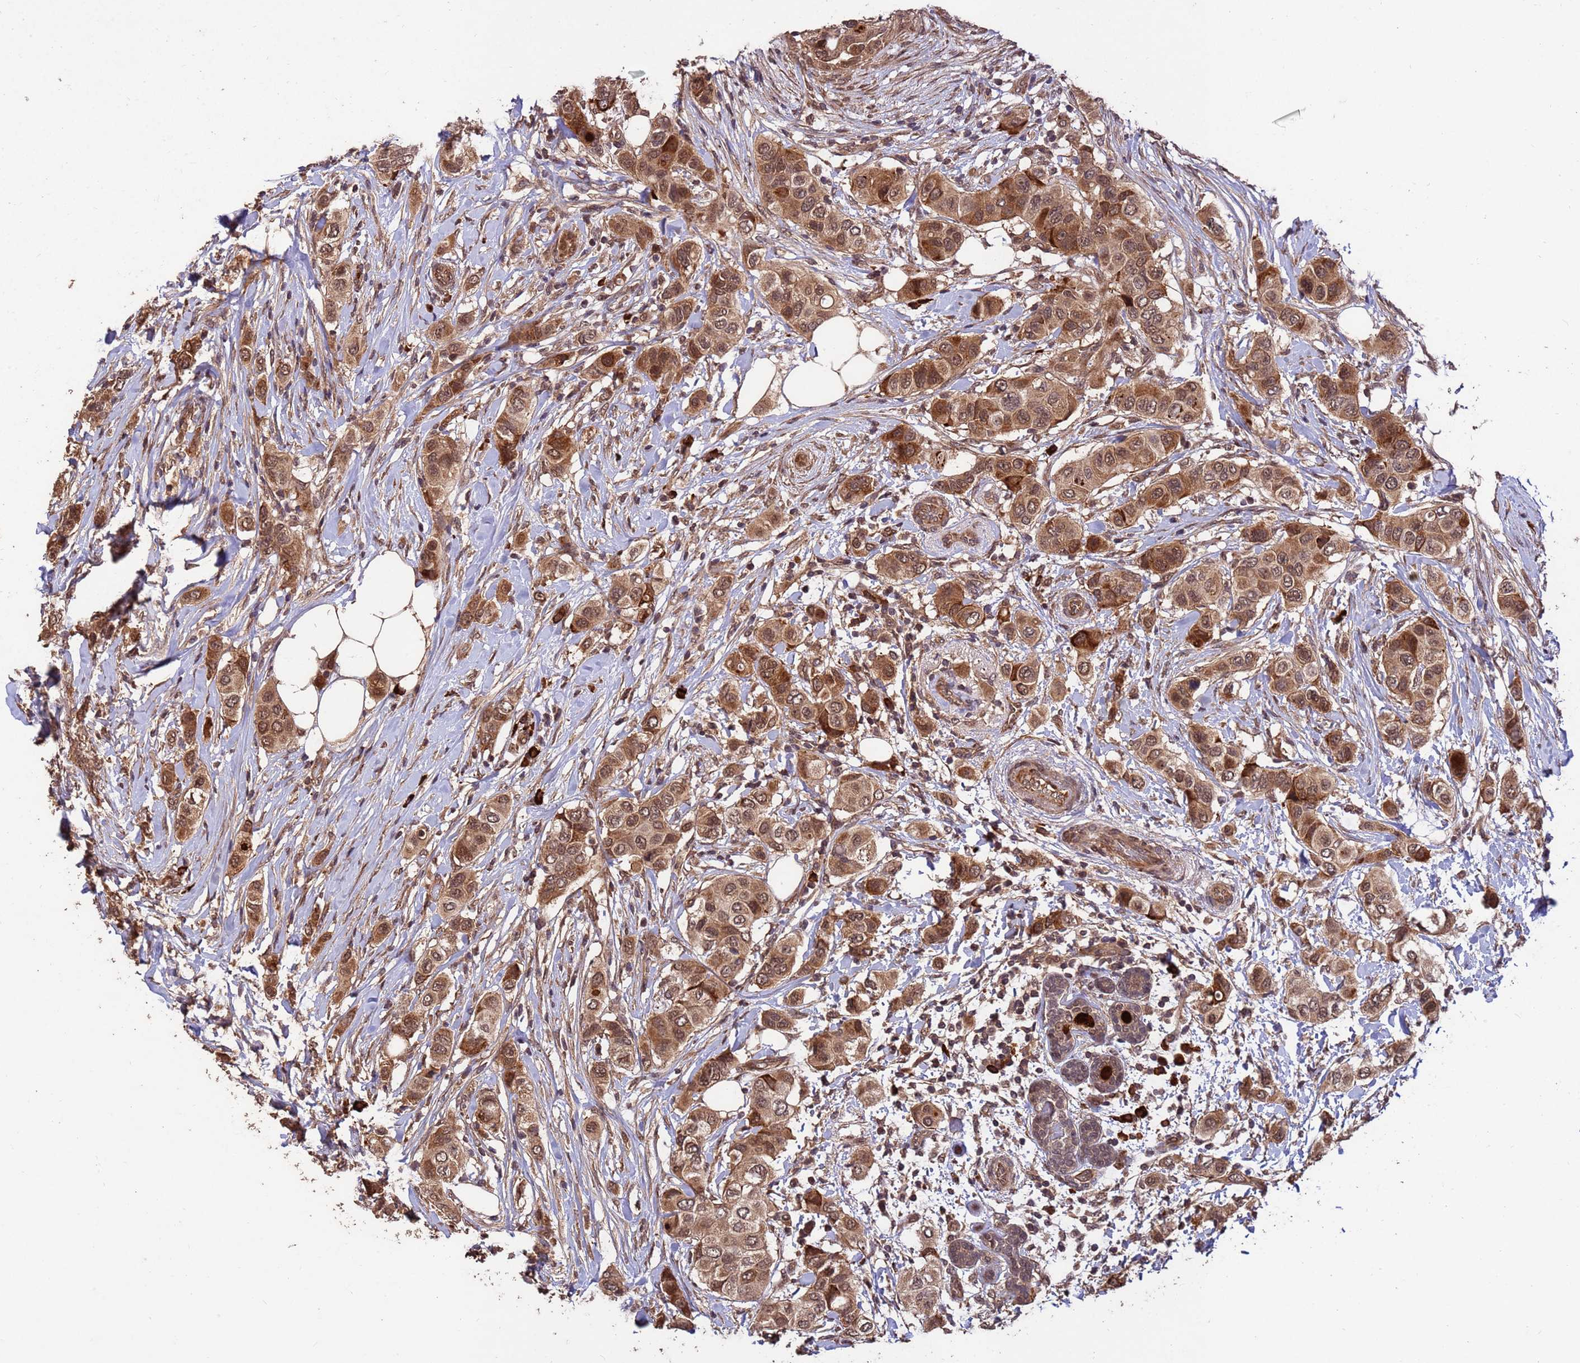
{"staining": {"intensity": "moderate", "quantity": ">75%", "location": "cytoplasmic/membranous,nuclear"}, "tissue": "breast cancer", "cell_type": "Tumor cells", "image_type": "cancer", "snomed": [{"axis": "morphology", "description": "Lobular carcinoma"}, {"axis": "topography", "description": "Breast"}], "caption": "Moderate cytoplasmic/membranous and nuclear protein staining is seen in about >75% of tumor cells in lobular carcinoma (breast).", "gene": "ZNF619", "patient": {"sex": "female", "age": 51}}